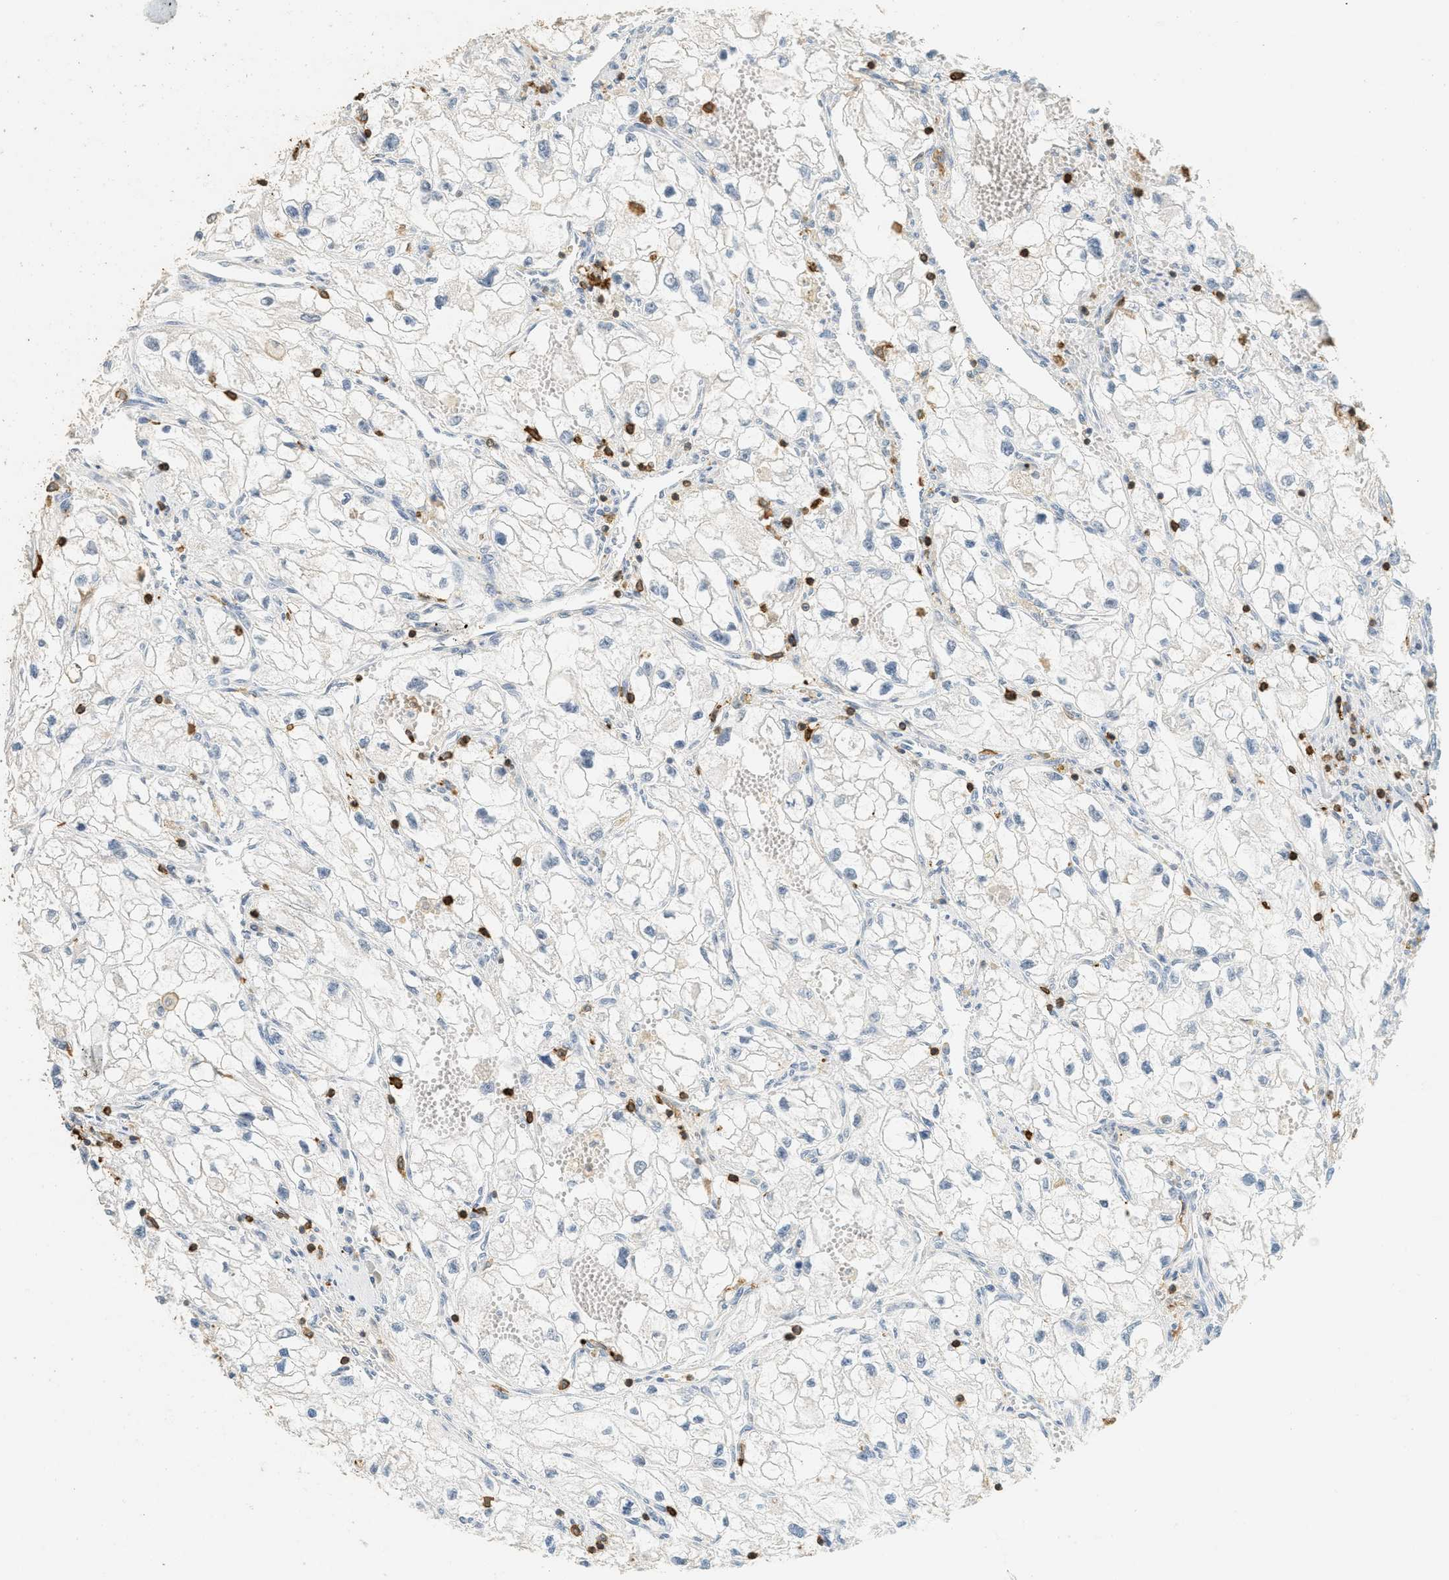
{"staining": {"intensity": "negative", "quantity": "none", "location": "none"}, "tissue": "renal cancer", "cell_type": "Tumor cells", "image_type": "cancer", "snomed": [{"axis": "morphology", "description": "Adenocarcinoma, NOS"}, {"axis": "topography", "description": "Kidney"}], "caption": "There is no significant staining in tumor cells of renal cancer. (DAB IHC, high magnification).", "gene": "LSP1", "patient": {"sex": "female", "age": 70}}